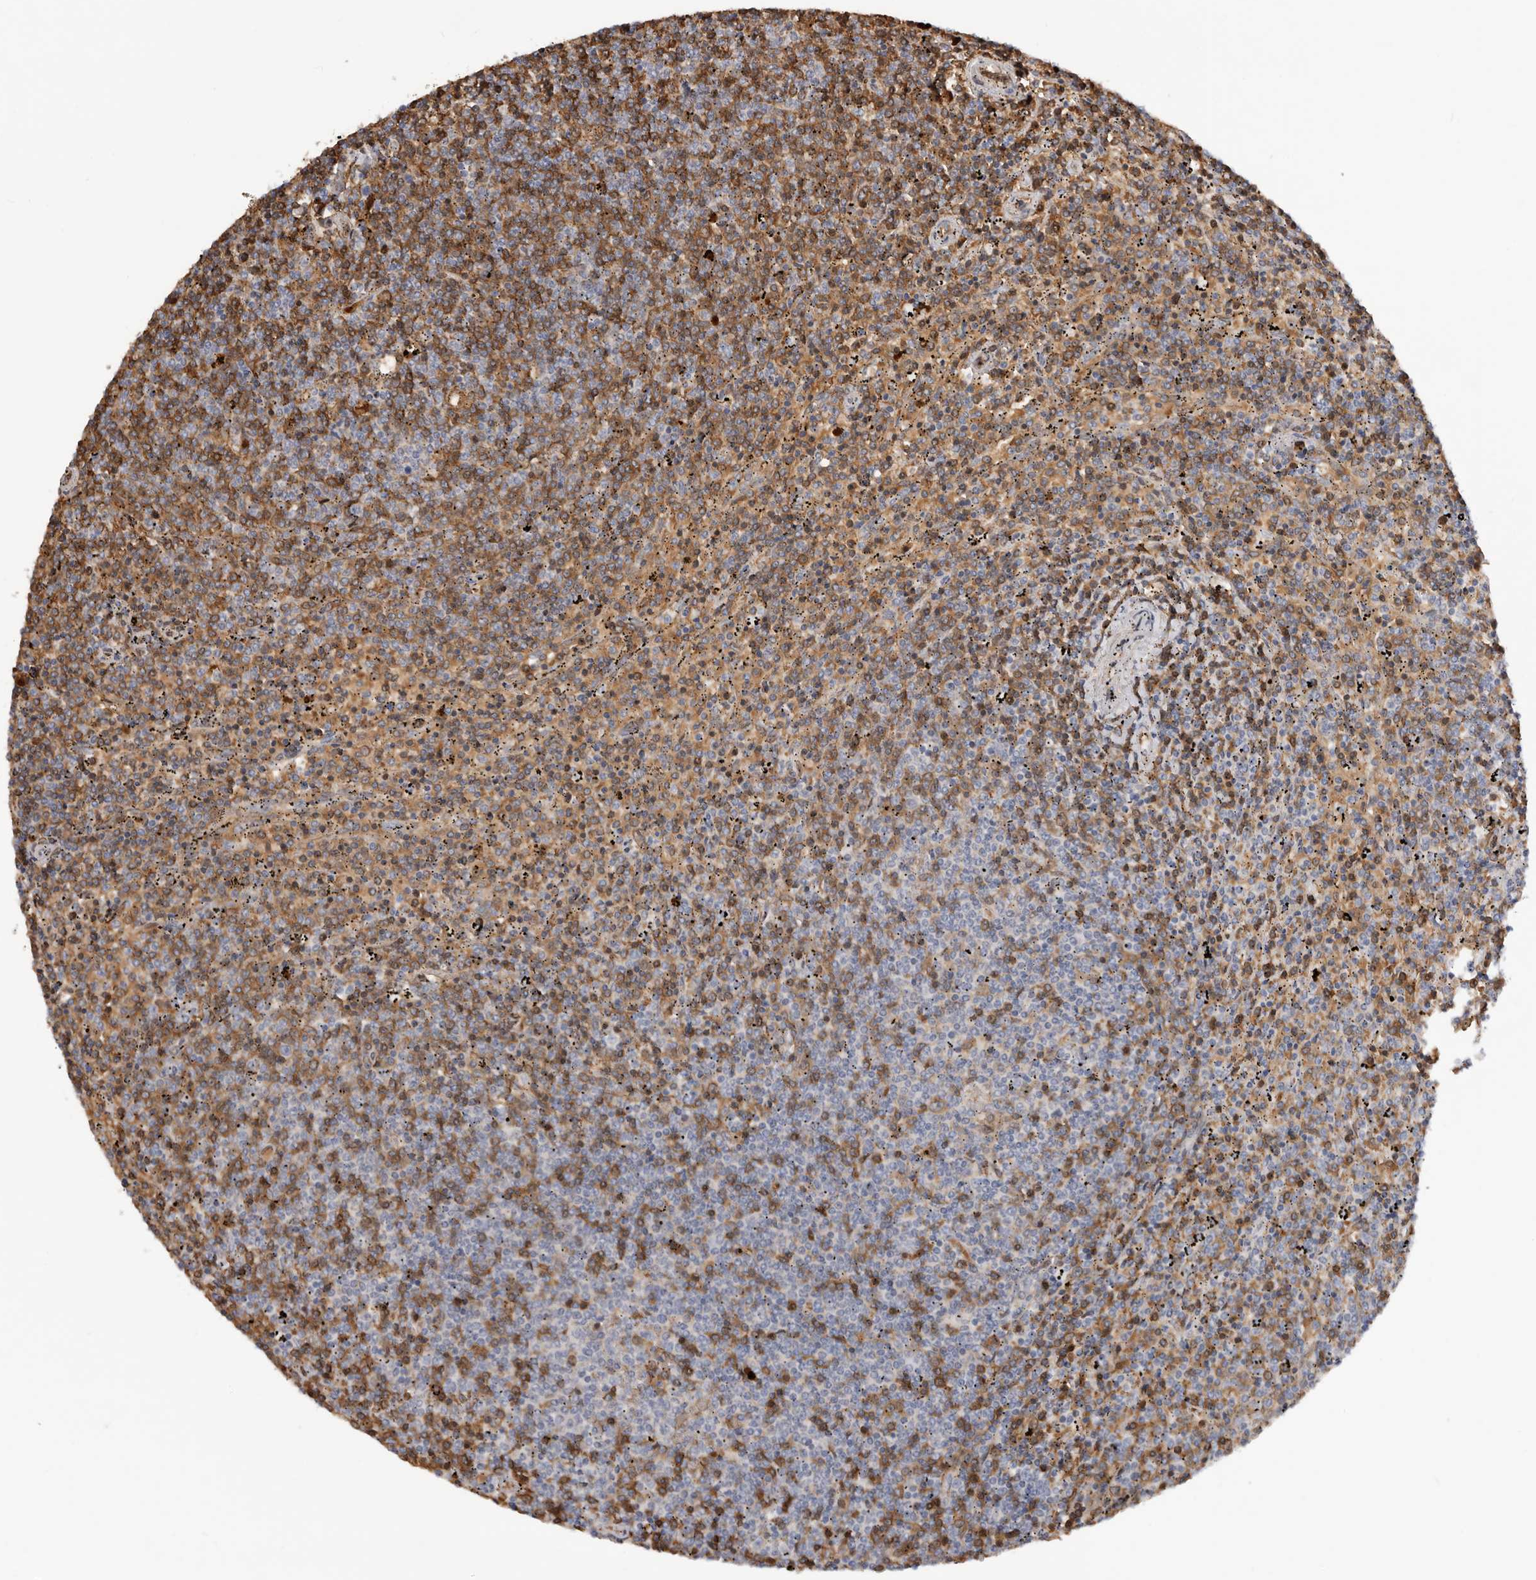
{"staining": {"intensity": "moderate", "quantity": "25%-75%", "location": "cytoplasmic/membranous"}, "tissue": "lymphoma", "cell_type": "Tumor cells", "image_type": "cancer", "snomed": [{"axis": "morphology", "description": "Malignant lymphoma, non-Hodgkin's type, Low grade"}, {"axis": "topography", "description": "Spleen"}], "caption": "An image showing moderate cytoplasmic/membranous staining in approximately 25%-75% of tumor cells in lymphoma, as visualized by brown immunohistochemical staining.", "gene": "TNR", "patient": {"sex": "female", "age": 50}}